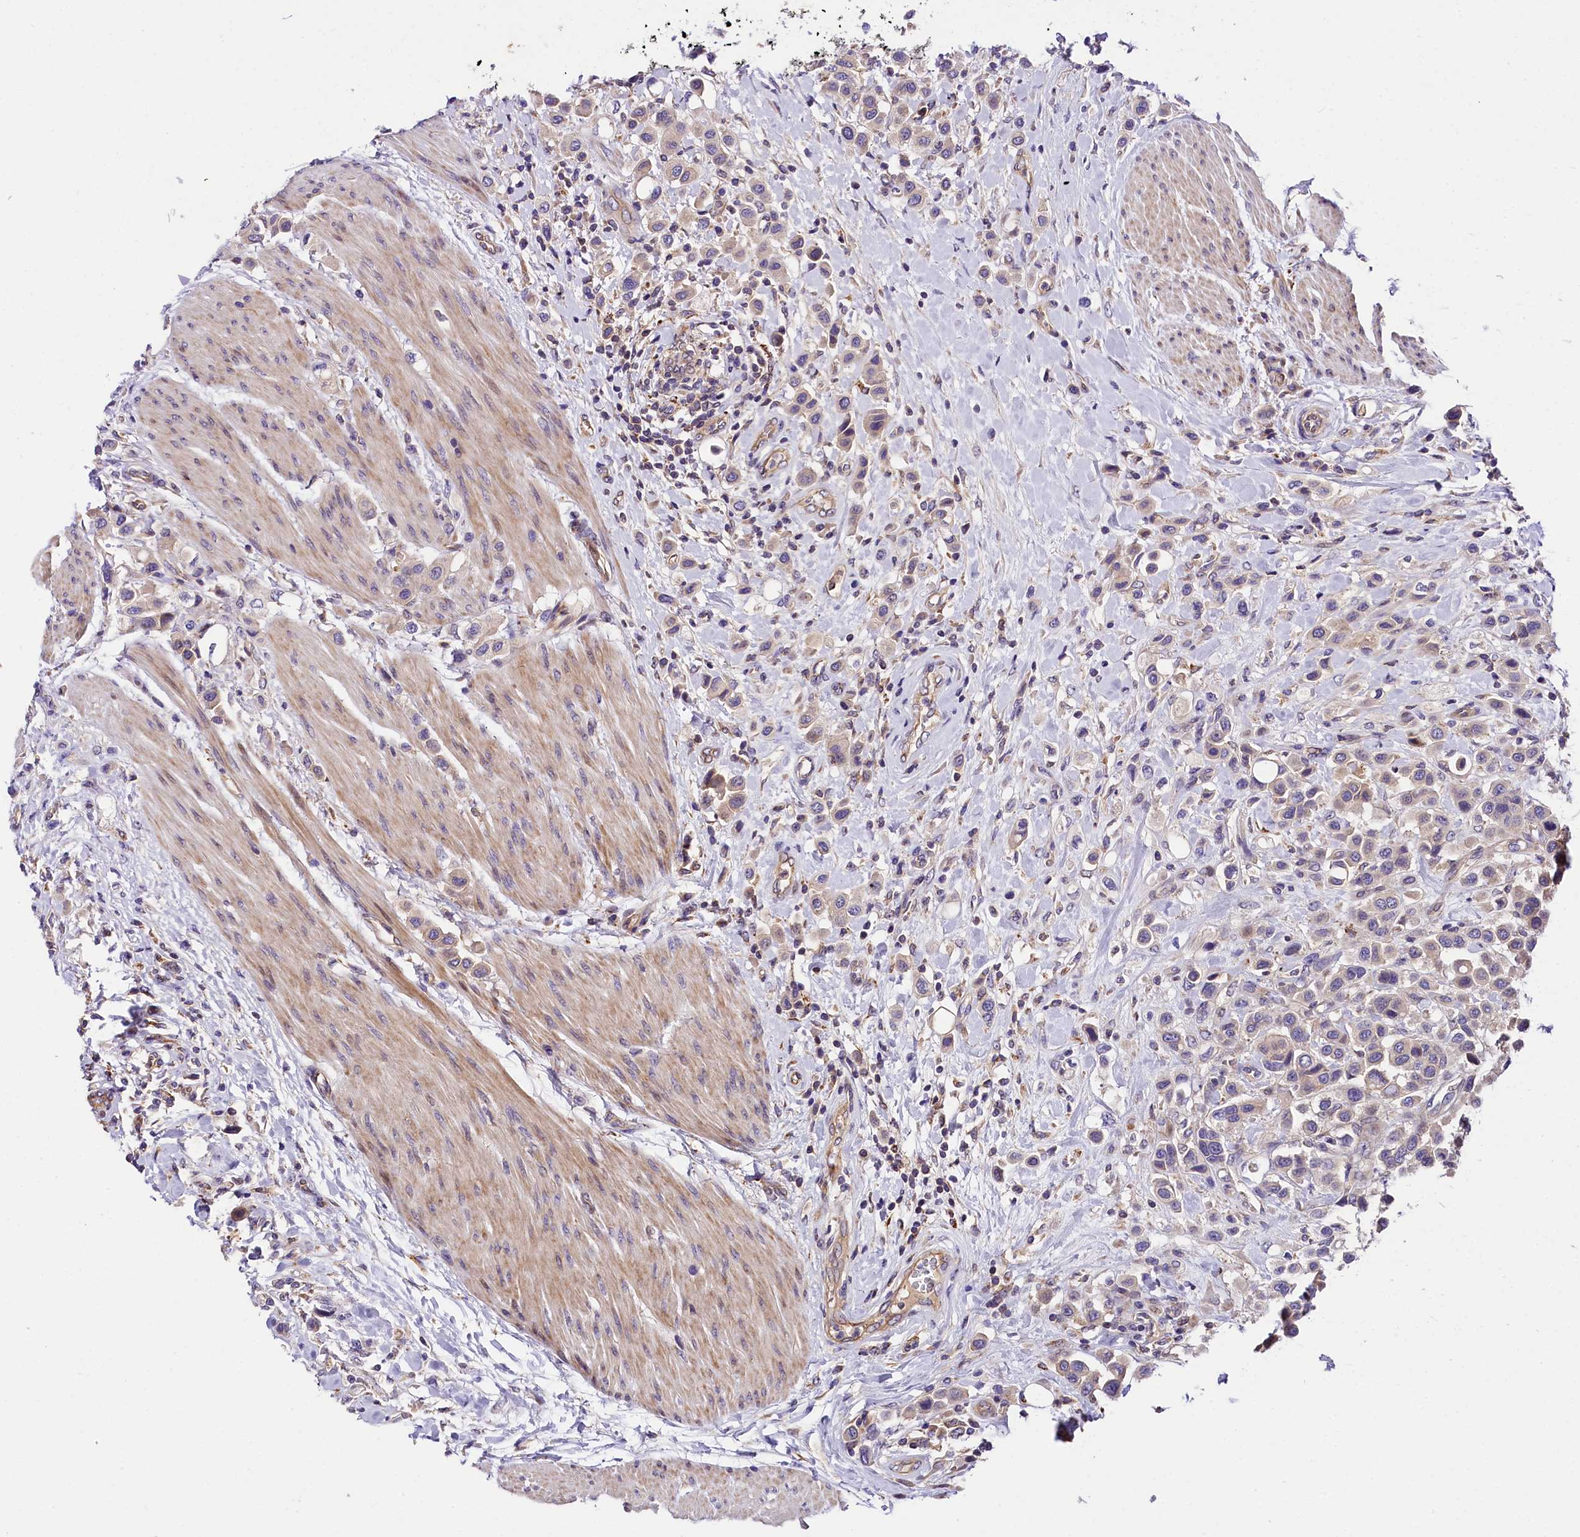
{"staining": {"intensity": "negative", "quantity": "none", "location": "none"}, "tissue": "urothelial cancer", "cell_type": "Tumor cells", "image_type": "cancer", "snomed": [{"axis": "morphology", "description": "Urothelial carcinoma, High grade"}, {"axis": "topography", "description": "Urinary bladder"}], "caption": "This photomicrograph is of urothelial cancer stained with immunohistochemistry (IHC) to label a protein in brown with the nuclei are counter-stained blue. There is no staining in tumor cells. Brightfield microscopy of immunohistochemistry stained with DAB (3,3'-diaminobenzidine) (brown) and hematoxylin (blue), captured at high magnification.", "gene": "ARMC6", "patient": {"sex": "male", "age": 50}}